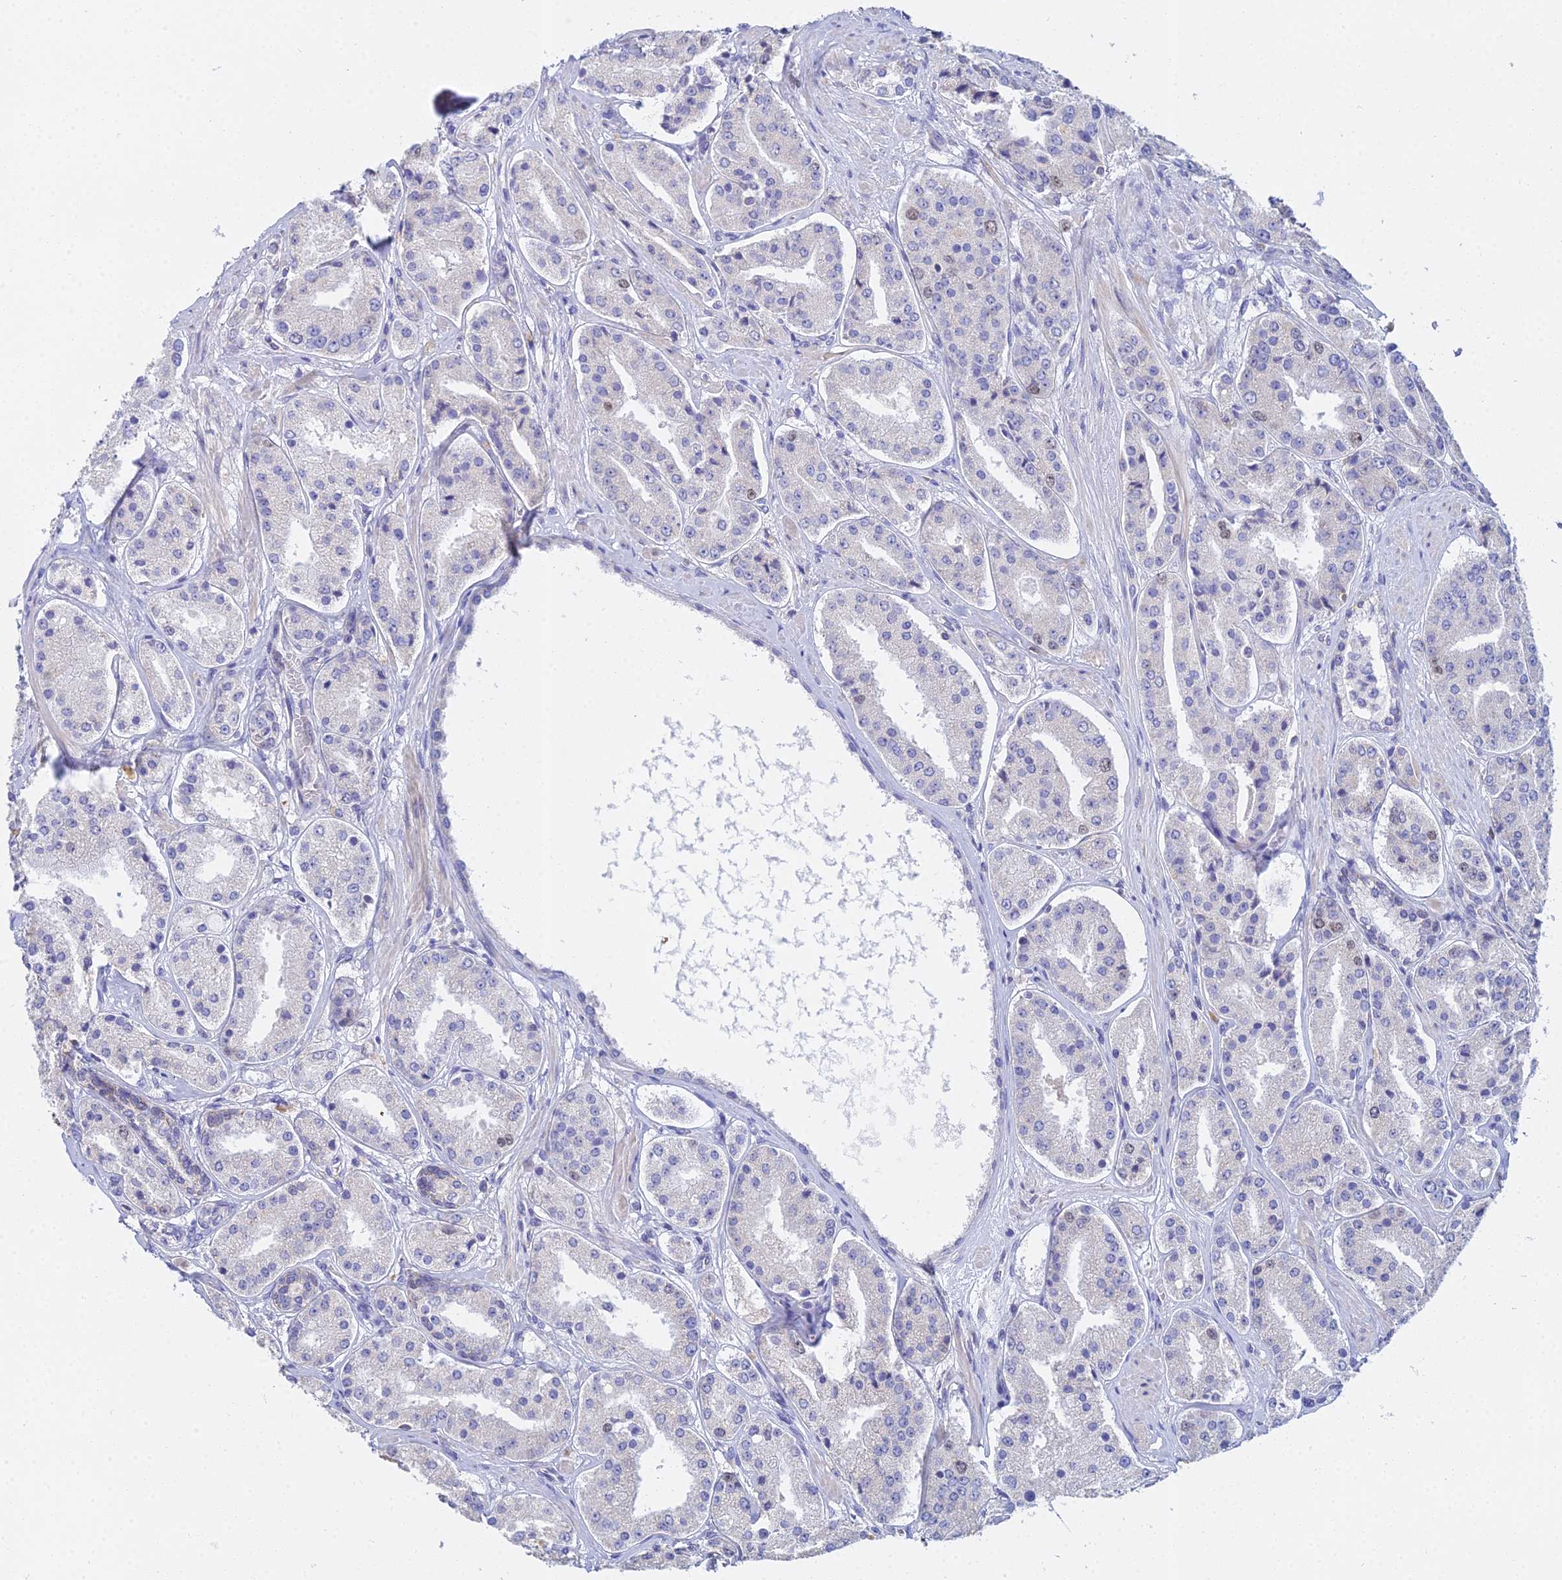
{"staining": {"intensity": "moderate", "quantity": "<25%", "location": "nuclear"}, "tissue": "prostate cancer", "cell_type": "Tumor cells", "image_type": "cancer", "snomed": [{"axis": "morphology", "description": "Adenocarcinoma, High grade"}, {"axis": "topography", "description": "Prostate"}], "caption": "This micrograph displays adenocarcinoma (high-grade) (prostate) stained with immunohistochemistry to label a protein in brown. The nuclear of tumor cells show moderate positivity for the protein. Nuclei are counter-stained blue.", "gene": "MCM2", "patient": {"sex": "male", "age": 63}}